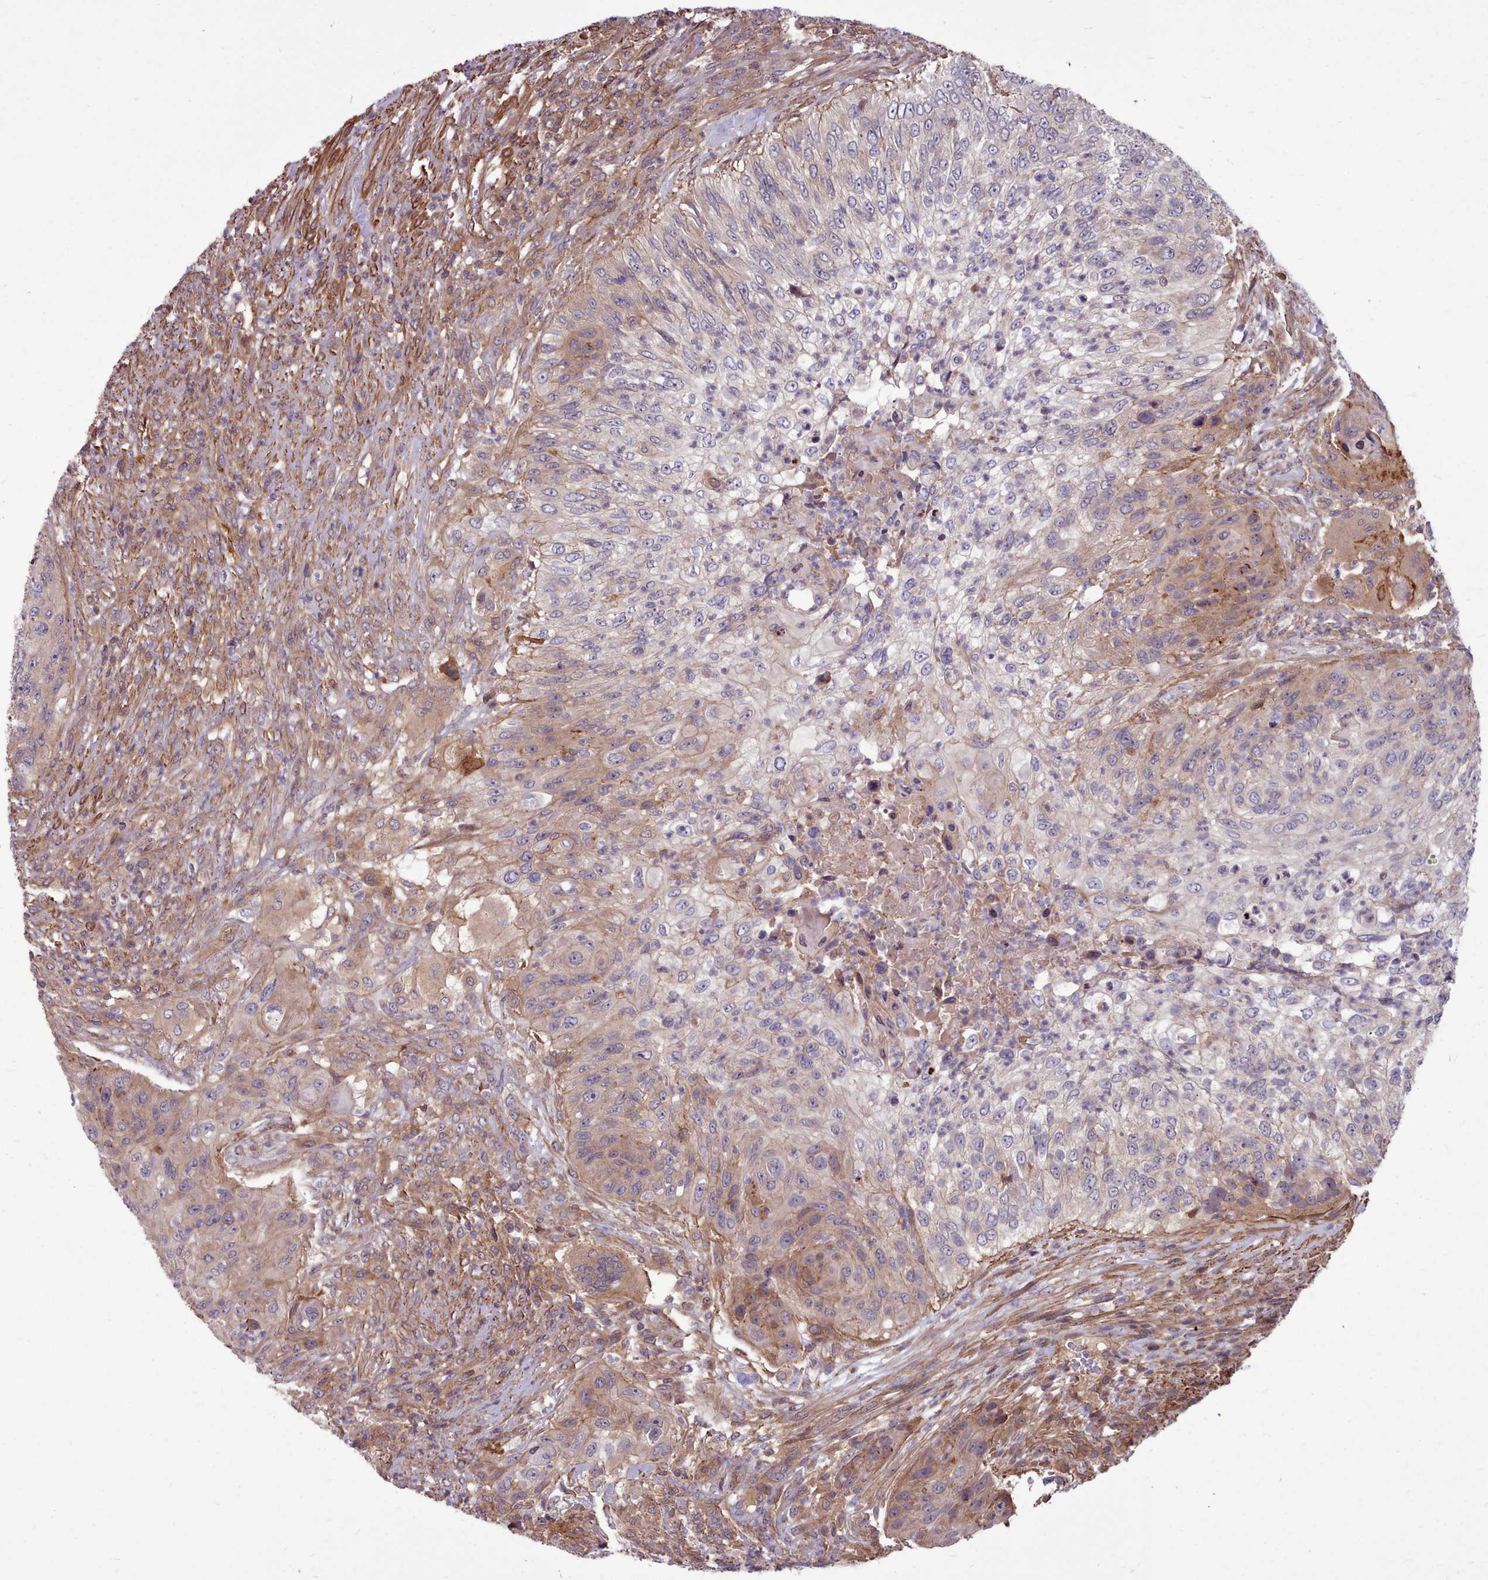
{"staining": {"intensity": "weak", "quantity": "<25%", "location": "cytoplasmic/membranous"}, "tissue": "urothelial cancer", "cell_type": "Tumor cells", "image_type": "cancer", "snomed": [{"axis": "morphology", "description": "Urothelial carcinoma, High grade"}, {"axis": "topography", "description": "Urinary bladder"}], "caption": "Immunohistochemistry (IHC) histopathology image of neoplastic tissue: human urothelial cancer stained with DAB reveals no significant protein positivity in tumor cells. Nuclei are stained in blue.", "gene": "STUB1", "patient": {"sex": "female", "age": 60}}